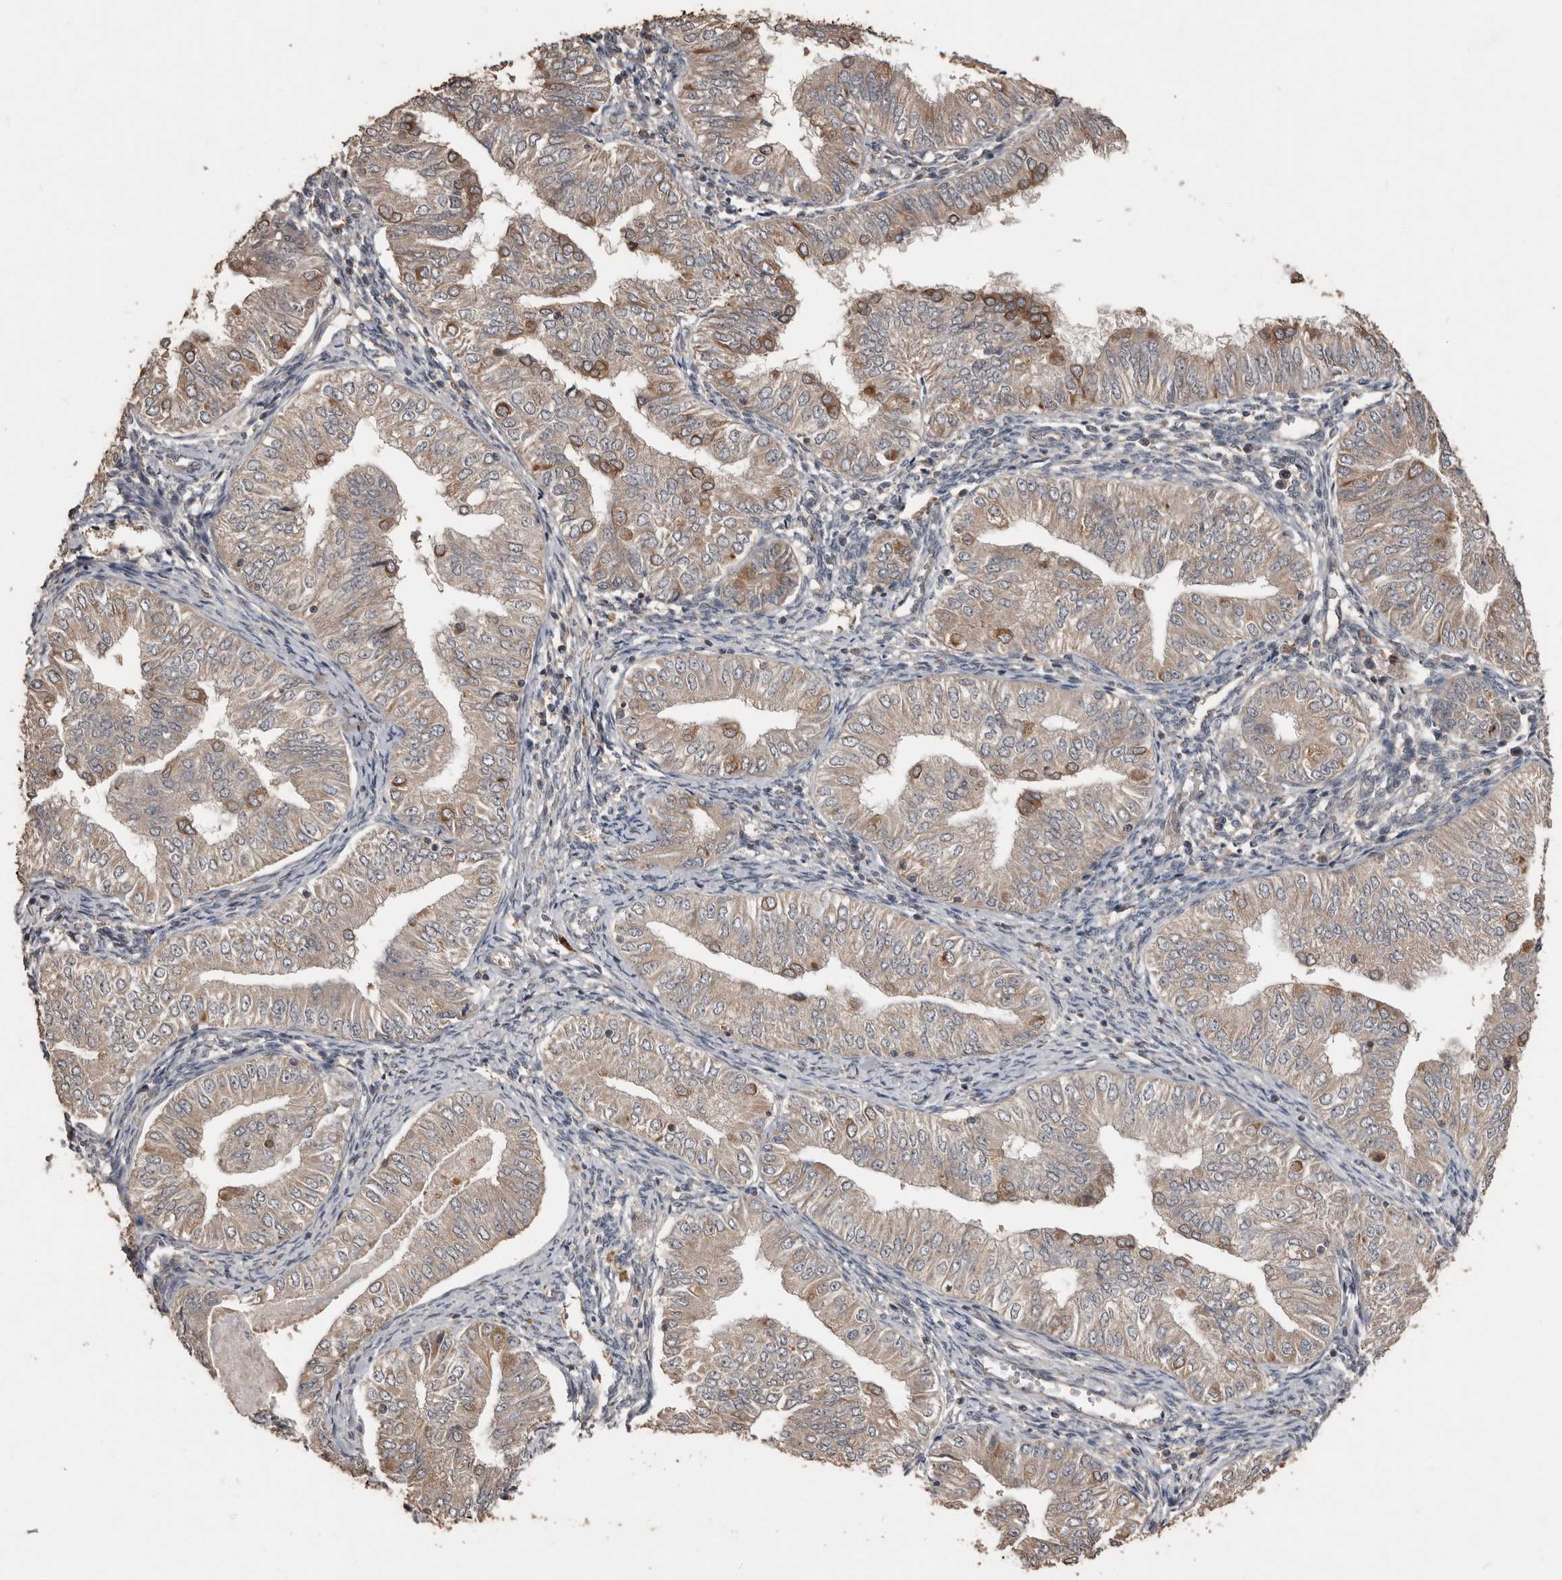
{"staining": {"intensity": "moderate", "quantity": "<25%", "location": "cytoplasmic/membranous"}, "tissue": "endometrial cancer", "cell_type": "Tumor cells", "image_type": "cancer", "snomed": [{"axis": "morphology", "description": "Normal tissue, NOS"}, {"axis": "morphology", "description": "Adenocarcinoma, NOS"}, {"axis": "topography", "description": "Endometrium"}], "caption": "Endometrial cancer (adenocarcinoma) stained with DAB immunohistochemistry displays low levels of moderate cytoplasmic/membranous expression in about <25% of tumor cells. The protein is shown in brown color, while the nuclei are stained blue.", "gene": "BAMBI", "patient": {"sex": "female", "age": 53}}